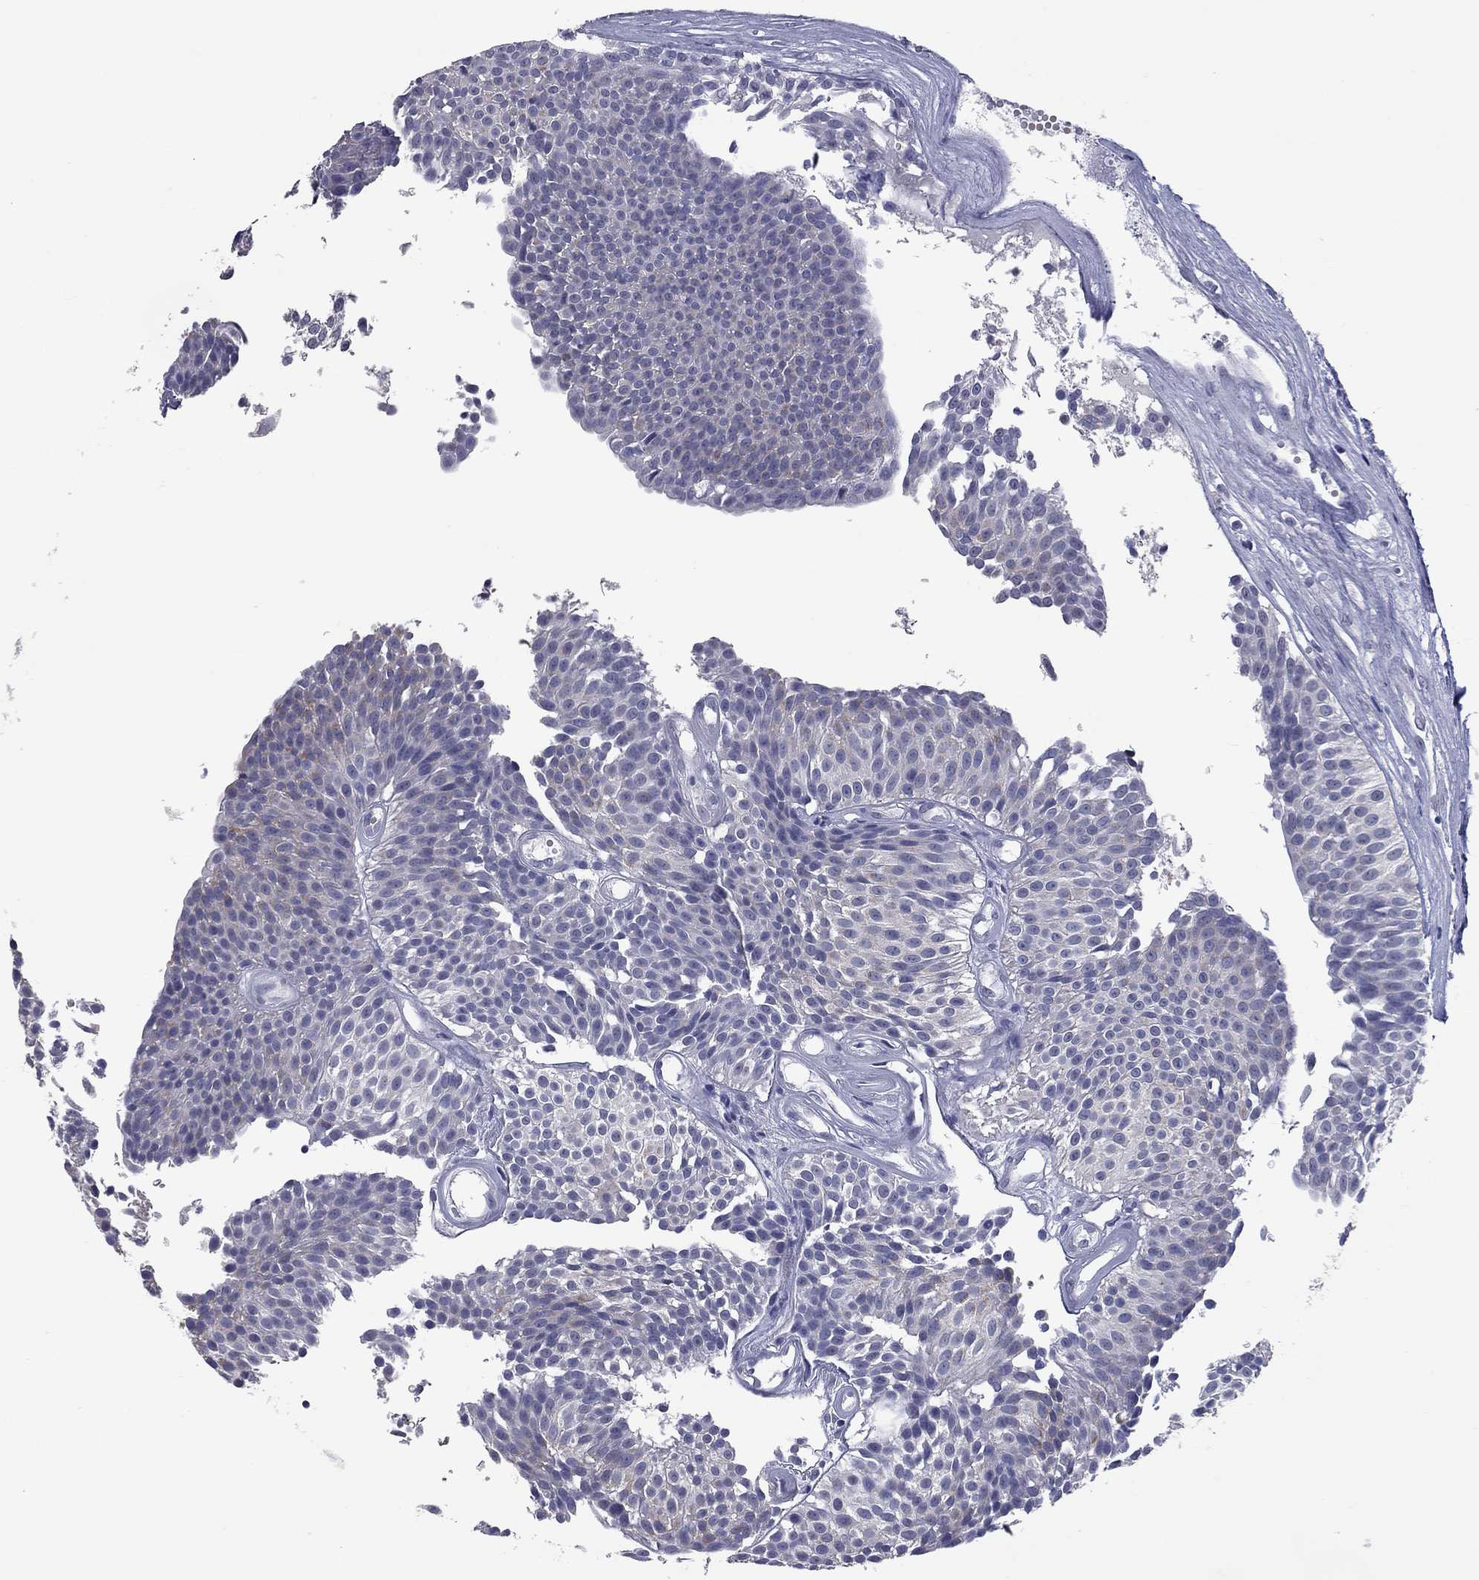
{"staining": {"intensity": "weak", "quantity": "<25%", "location": "cytoplasmic/membranous"}, "tissue": "urothelial cancer", "cell_type": "Tumor cells", "image_type": "cancer", "snomed": [{"axis": "morphology", "description": "Urothelial carcinoma, Low grade"}, {"axis": "topography", "description": "Urinary bladder"}], "caption": "Immunohistochemistry histopathology image of neoplastic tissue: urothelial cancer stained with DAB (3,3'-diaminobenzidine) displays no significant protein expression in tumor cells.", "gene": "SHOC2", "patient": {"sex": "male", "age": 63}}